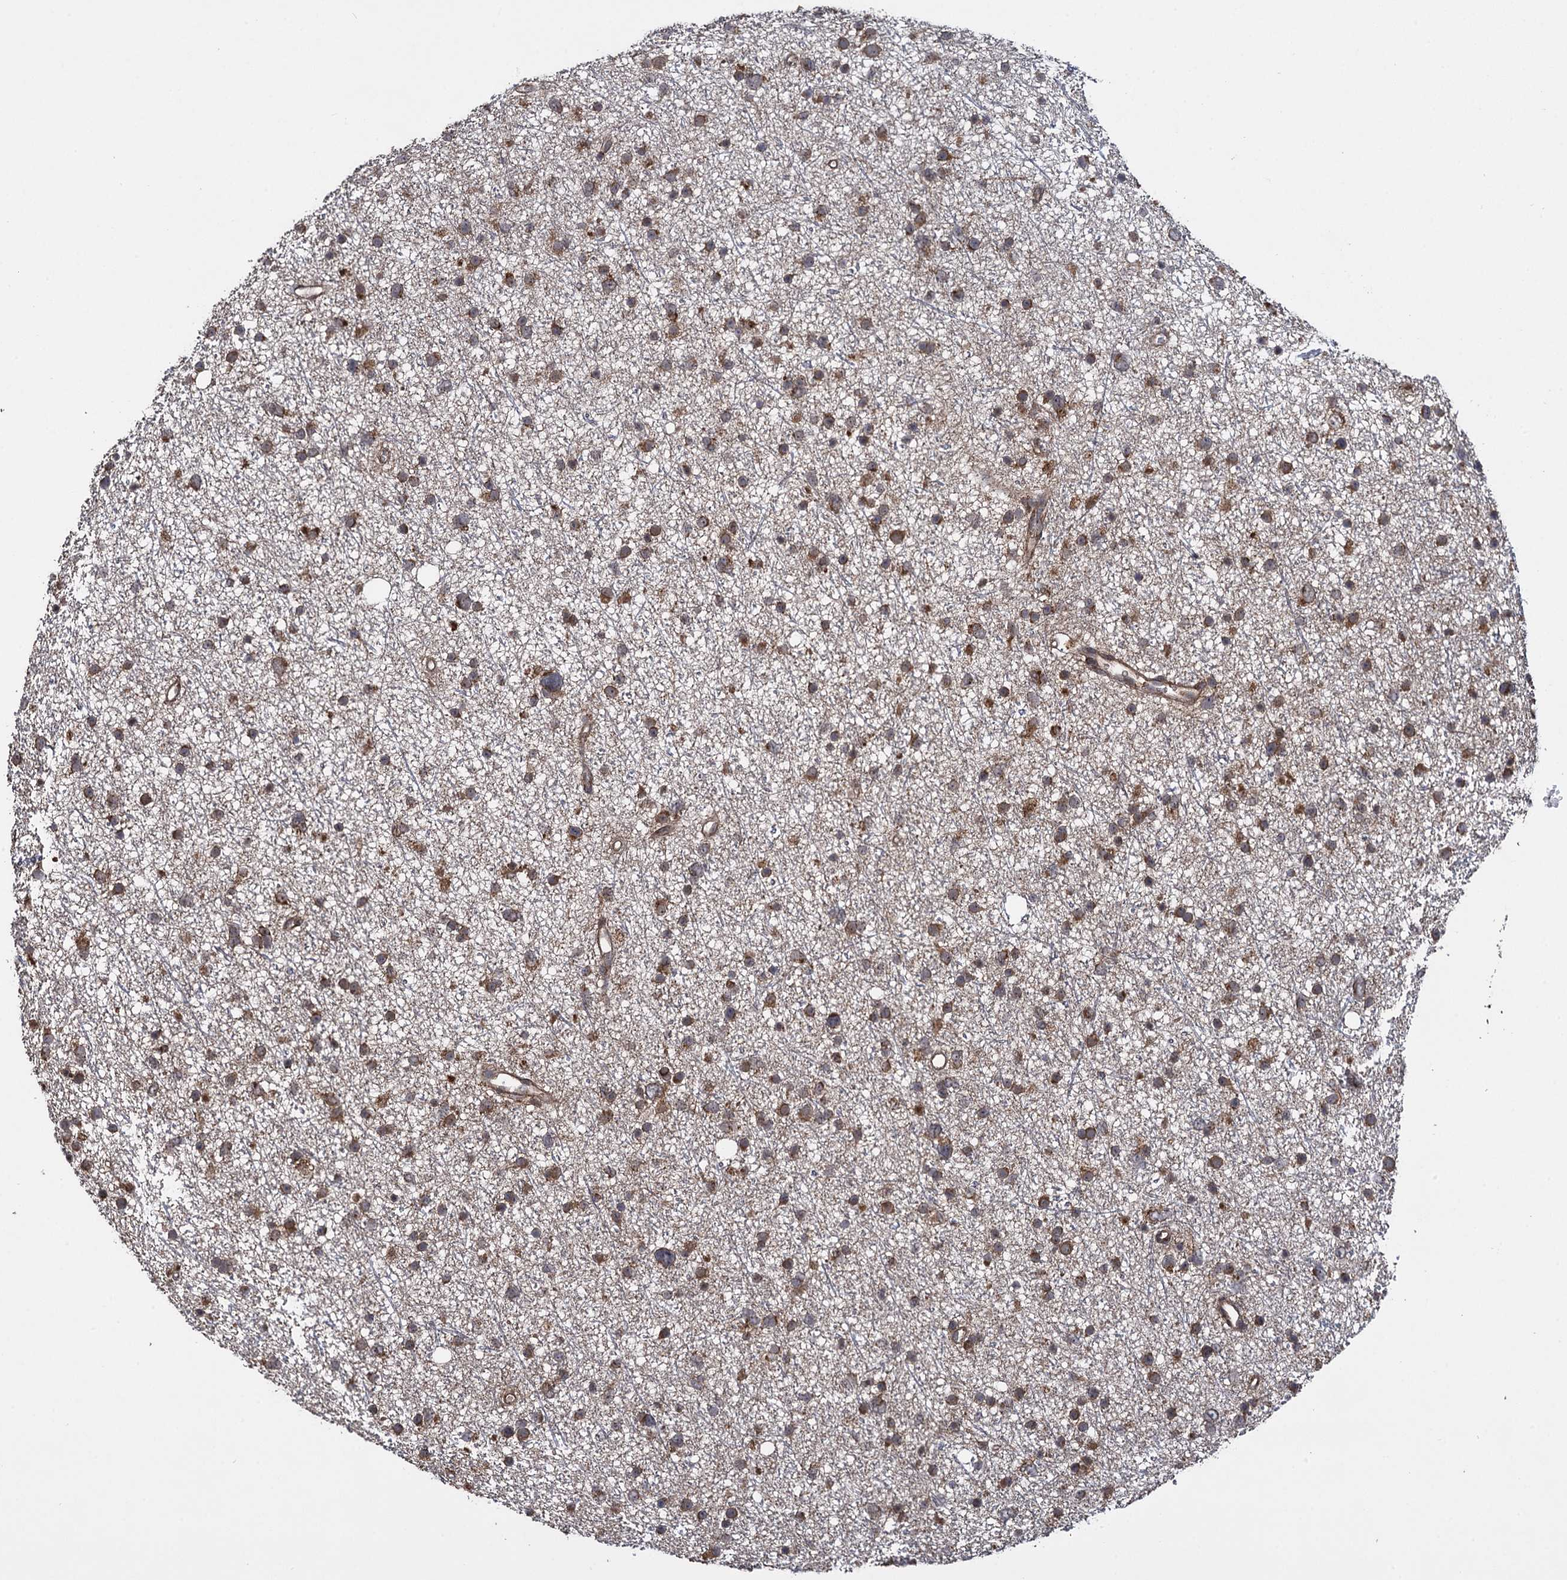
{"staining": {"intensity": "moderate", "quantity": ">75%", "location": "cytoplasmic/membranous"}, "tissue": "glioma", "cell_type": "Tumor cells", "image_type": "cancer", "snomed": [{"axis": "morphology", "description": "Glioma, malignant, Low grade"}, {"axis": "topography", "description": "Cerebral cortex"}], "caption": "Tumor cells show moderate cytoplasmic/membranous staining in approximately >75% of cells in low-grade glioma (malignant).", "gene": "HAUS1", "patient": {"sex": "female", "age": 39}}